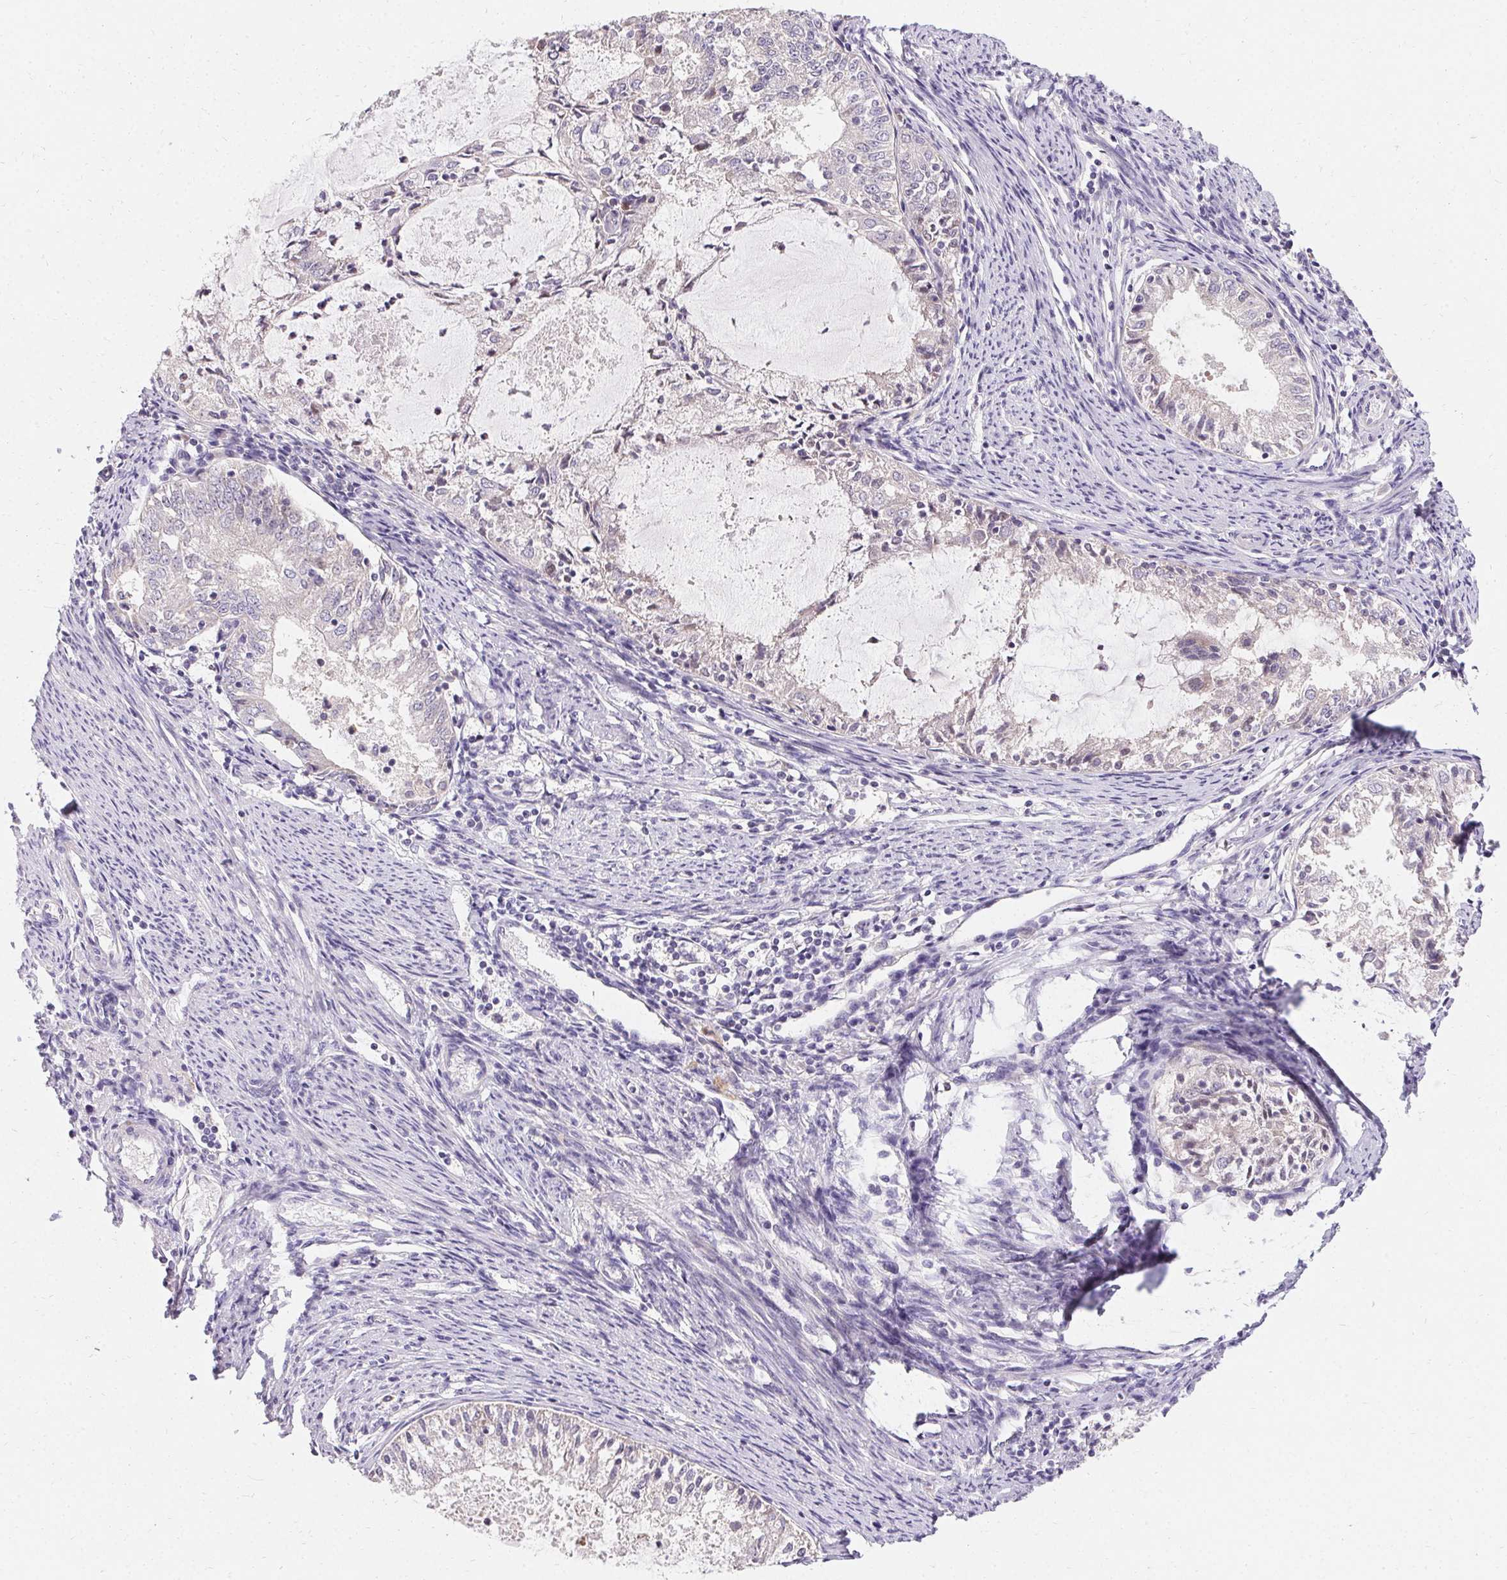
{"staining": {"intensity": "negative", "quantity": "none", "location": "none"}, "tissue": "endometrial cancer", "cell_type": "Tumor cells", "image_type": "cancer", "snomed": [{"axis": "morphology", "description": "Adenocarcinoma, NOS"}, {"axis": "topography", "description": "Endometrium"}], "caption": "Tumor cells show no significant expression in endometrial adenocarcinoma. (Stains: DAB (3,3'-diaminobenzidine) immunohistochemistry (IHC) with hematoxylin counter stain, Microscopy: brightfield microscopy at high magnification).", "gene": "TRIP13", "patient": {"sex": "female", "age": 57}}